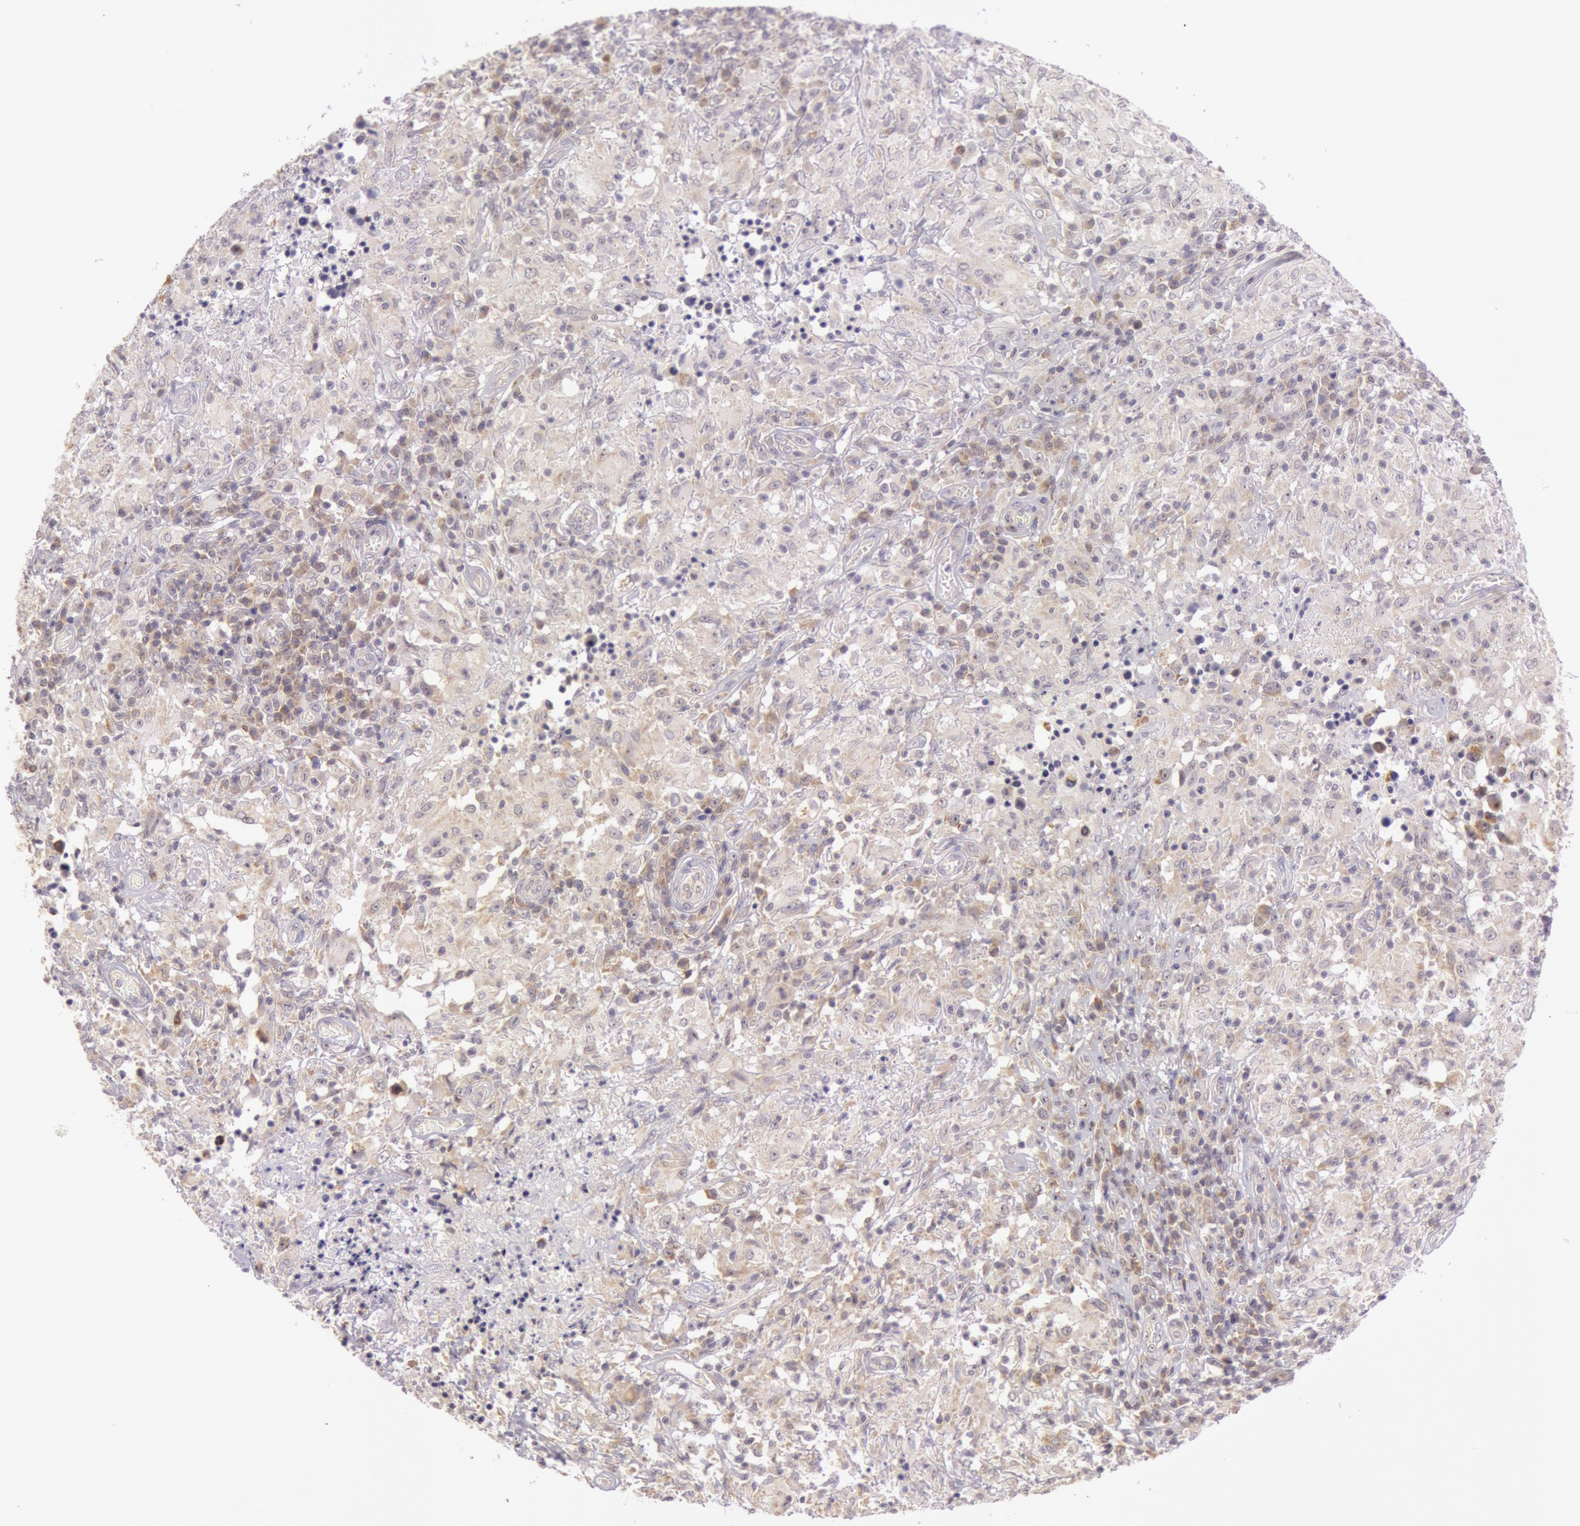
{"staining": {"intensity": "moderate", "quantity": "25%-75%", "location": "cytoplasmic/membranous"}, "tissue": "testis cancer", "cell_type": "Tumor cells", "image_type": "cancer", "snomed": [{"axis": "morphology", "description": "Seminoma, NOS"}, {"axis": "topography", "description": "Testis"}], "caption": "Testis seminoma tissue displays moderate cytoplasmic/membranous staining in approximately 25%-75% of tumor cells, visualized by immunohistochemistry. The staining was performed using DAB, with brown indicating positive protein expression. Nuclei are stained blue with hematoxylin.", "gene": "CDK16", "patient": {"sex": "male", "age": 34}}